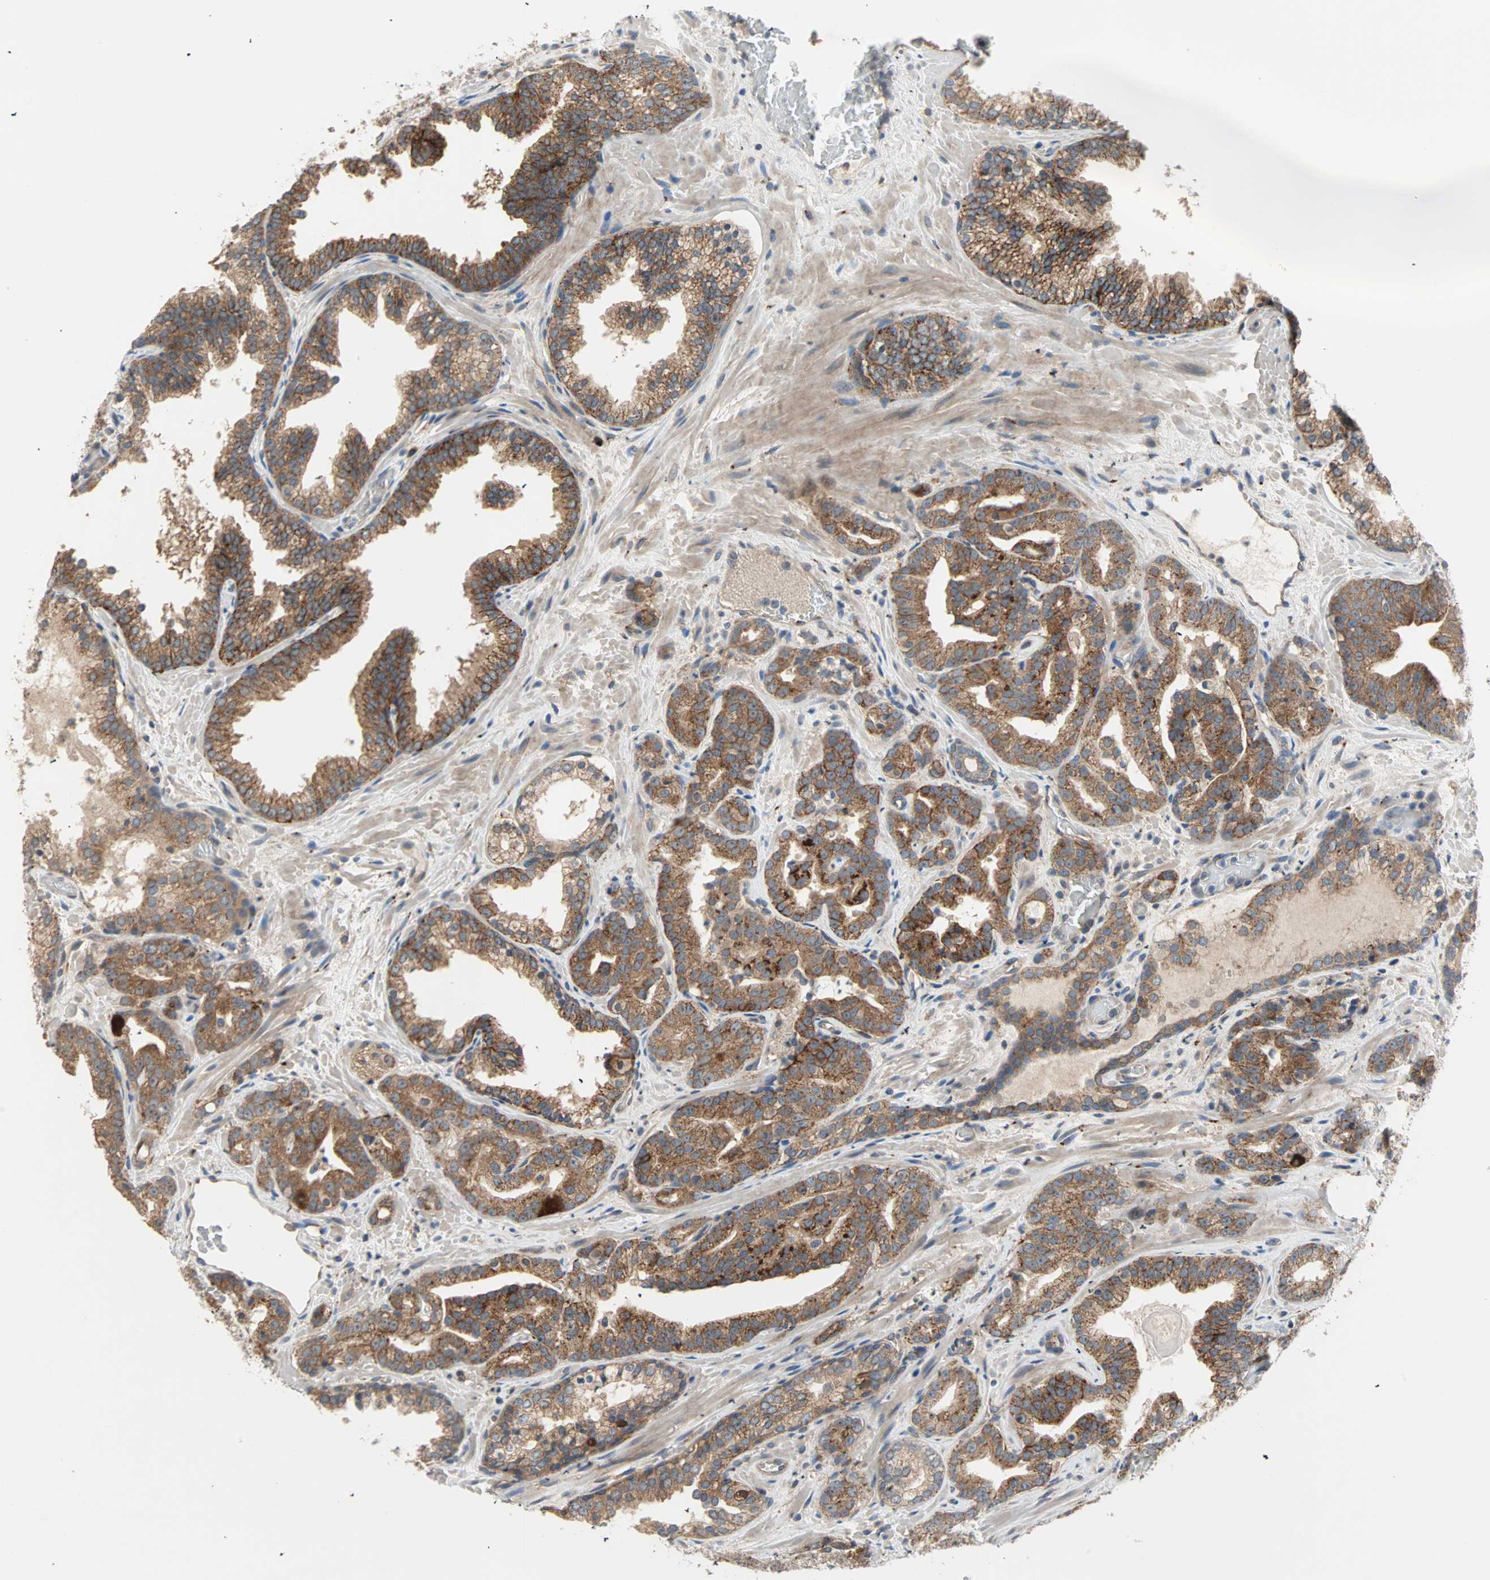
{"staining": {"intensity": "strong", "quantity": ">75%", "location": "cytoplasmic/membranous"}, "tissue": "prostate cancer", "cell_type": "Tumor cells", "image_type": "cancer", "snomed": [{"axis": "morphology", "description": "Adenocarcinoma, Low grade"}, {"axis": "topography", "description": "Prostate"}], "caption": "Immunohistochemistry staining of prostate cancer (adenocarcinoma (low-grade)), which demonstrates high levels of strong cytoplasmic/membranous staining in about >75% of tumor cells indicating strong cytoplasmic/membranous protein expression. The staining was performed using DAB (3,3'-diaminobenzidine) (brown) for protein detection and nuclei were counterstained in hematoxylin (blue).", "gene": "PDE8A", "patient": {"sex": "male", "age": 63}}